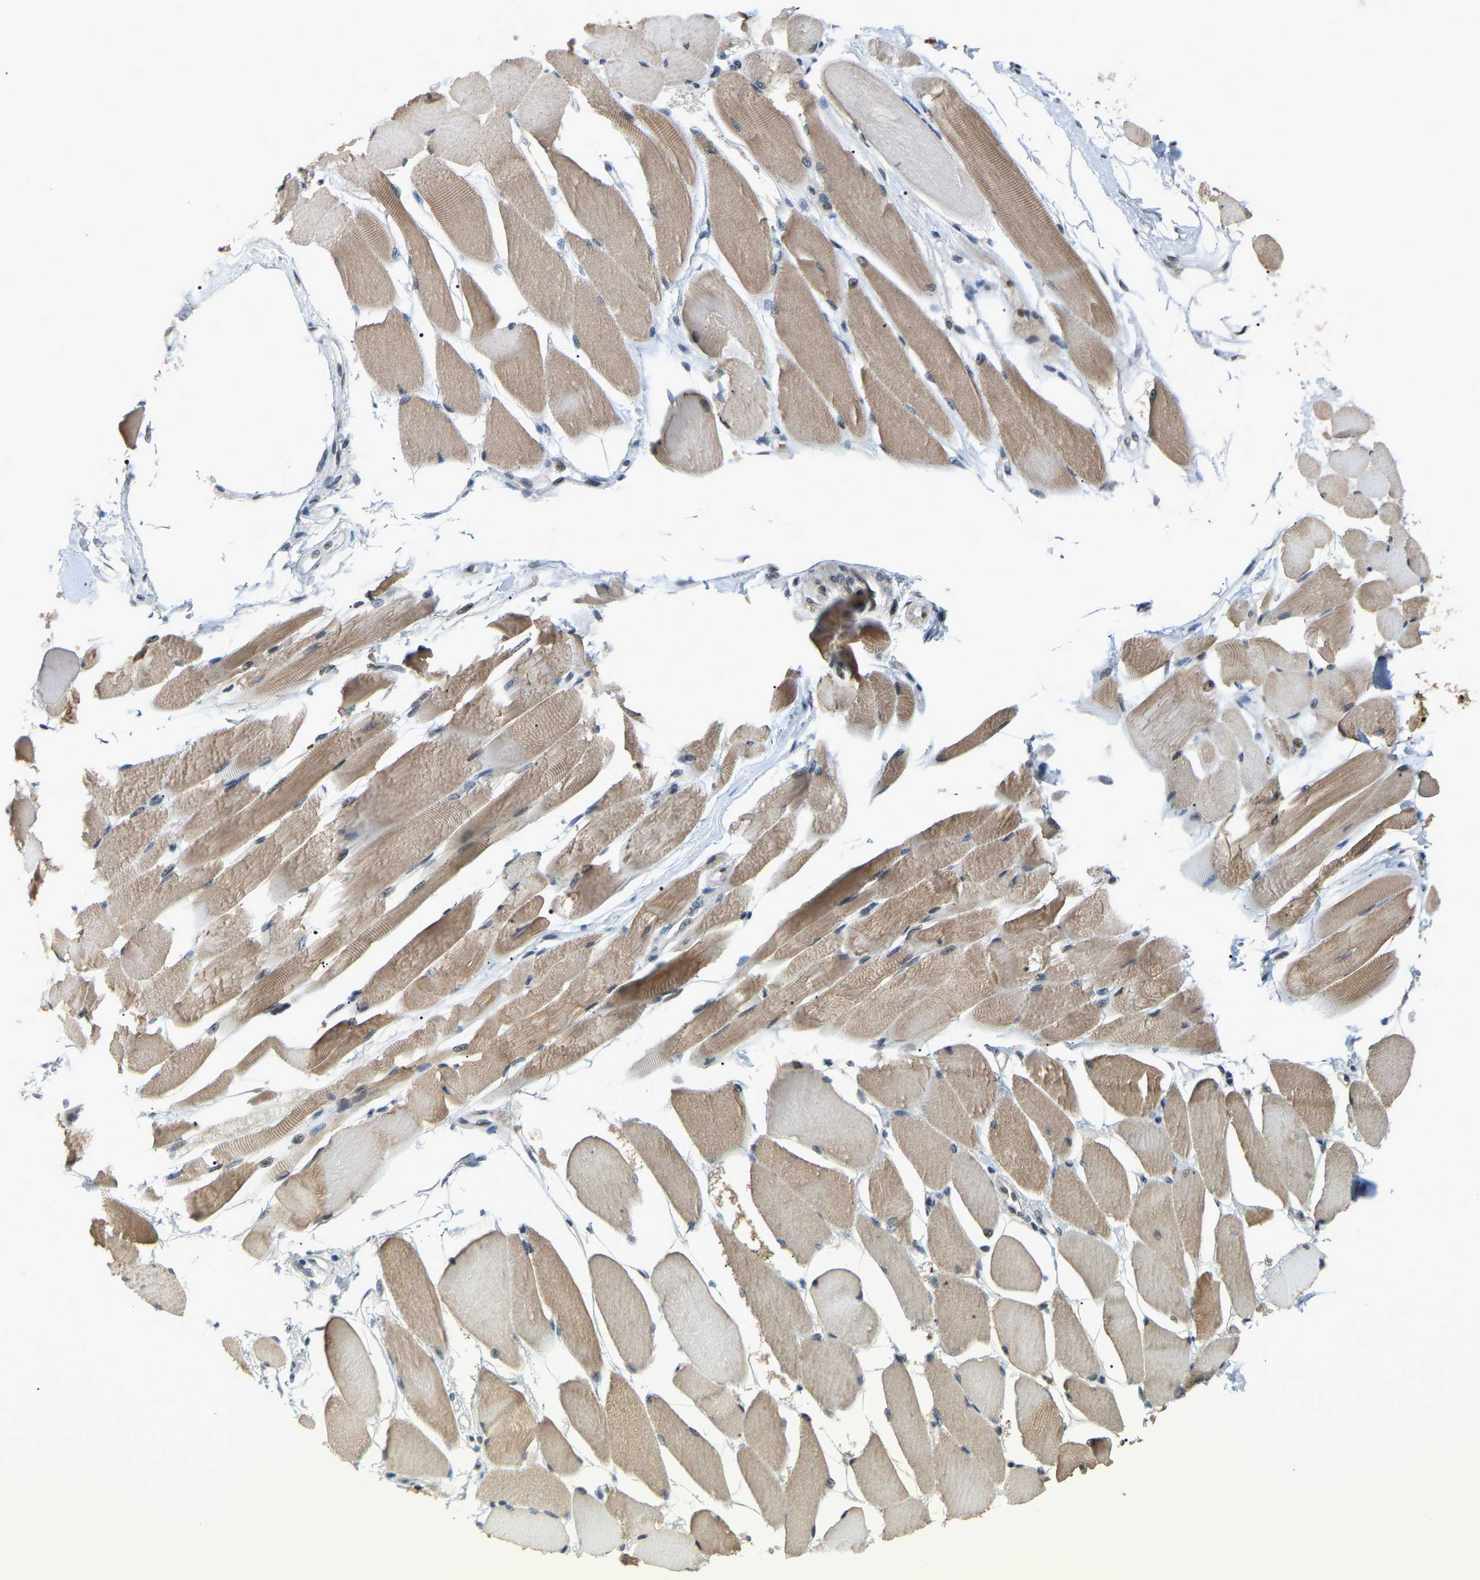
{"staining": {"intensity": "moderate", "quantity": ">75%", "location": "cytoplasmic/membranous"}, "tissue": "skeletal muscle", "cell_type": "Myocytes", "image_type": "normal", "snomed": [{"axis": "morphology", "description": "Normal tissue, NOS"}, {"axis": "topography", "description": "Skeletal muscle"}, {"axis": "topography", "description": "Peripheral nerve tissue"}], "caption": "Skeletal muscle was stained to show a protein in brown. There is medium levels of moderate cytoplasmic/membranous expression in about >75% of myocytes. (DAB IHC with brightfield microscopy, high magnification).", "gene": "CROT", "patient": {"sex": "female", "age": 84}}